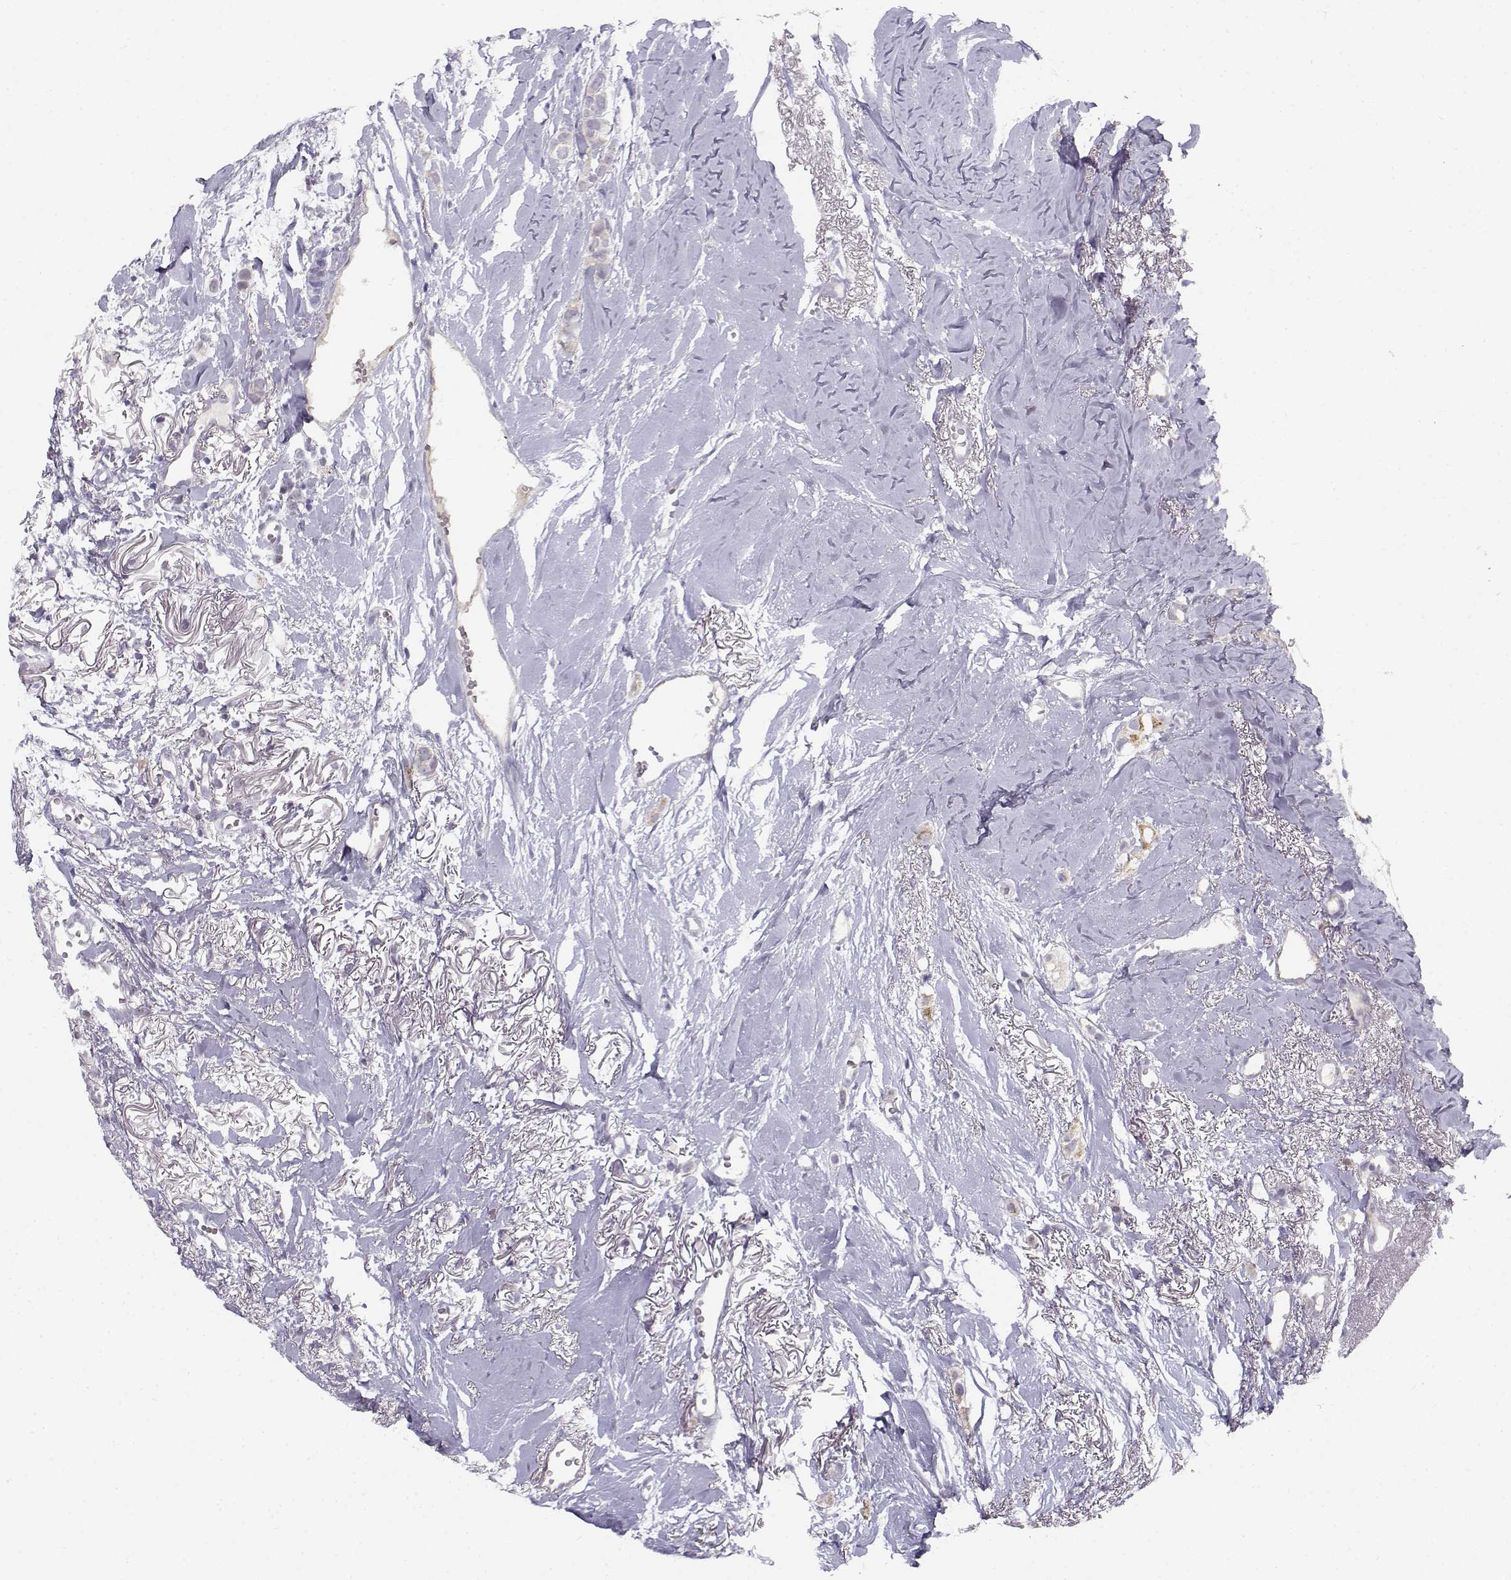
{"staining": {"intensity": "negative", "quantity": "none", "location": "none"}, "tissue": "breast cancer", "cell_type": "Tumor cells", "image_type": "cancer", "snomed": [{"axis": "morphology", "description": "Duct carcinoma"}, {"axis": "topography", "description": "Breast"}], "caption": "High magnification brightfield microscopy of breast infiltrating ductal carcinoma stained with DAB (3,3'-diaminobenzidine) (brown) and counterstained with hematoxylin (blue): tumor cells show no significant staining.", "gene": "DDX25", "patient": {"sex": "female", "age": 85}}